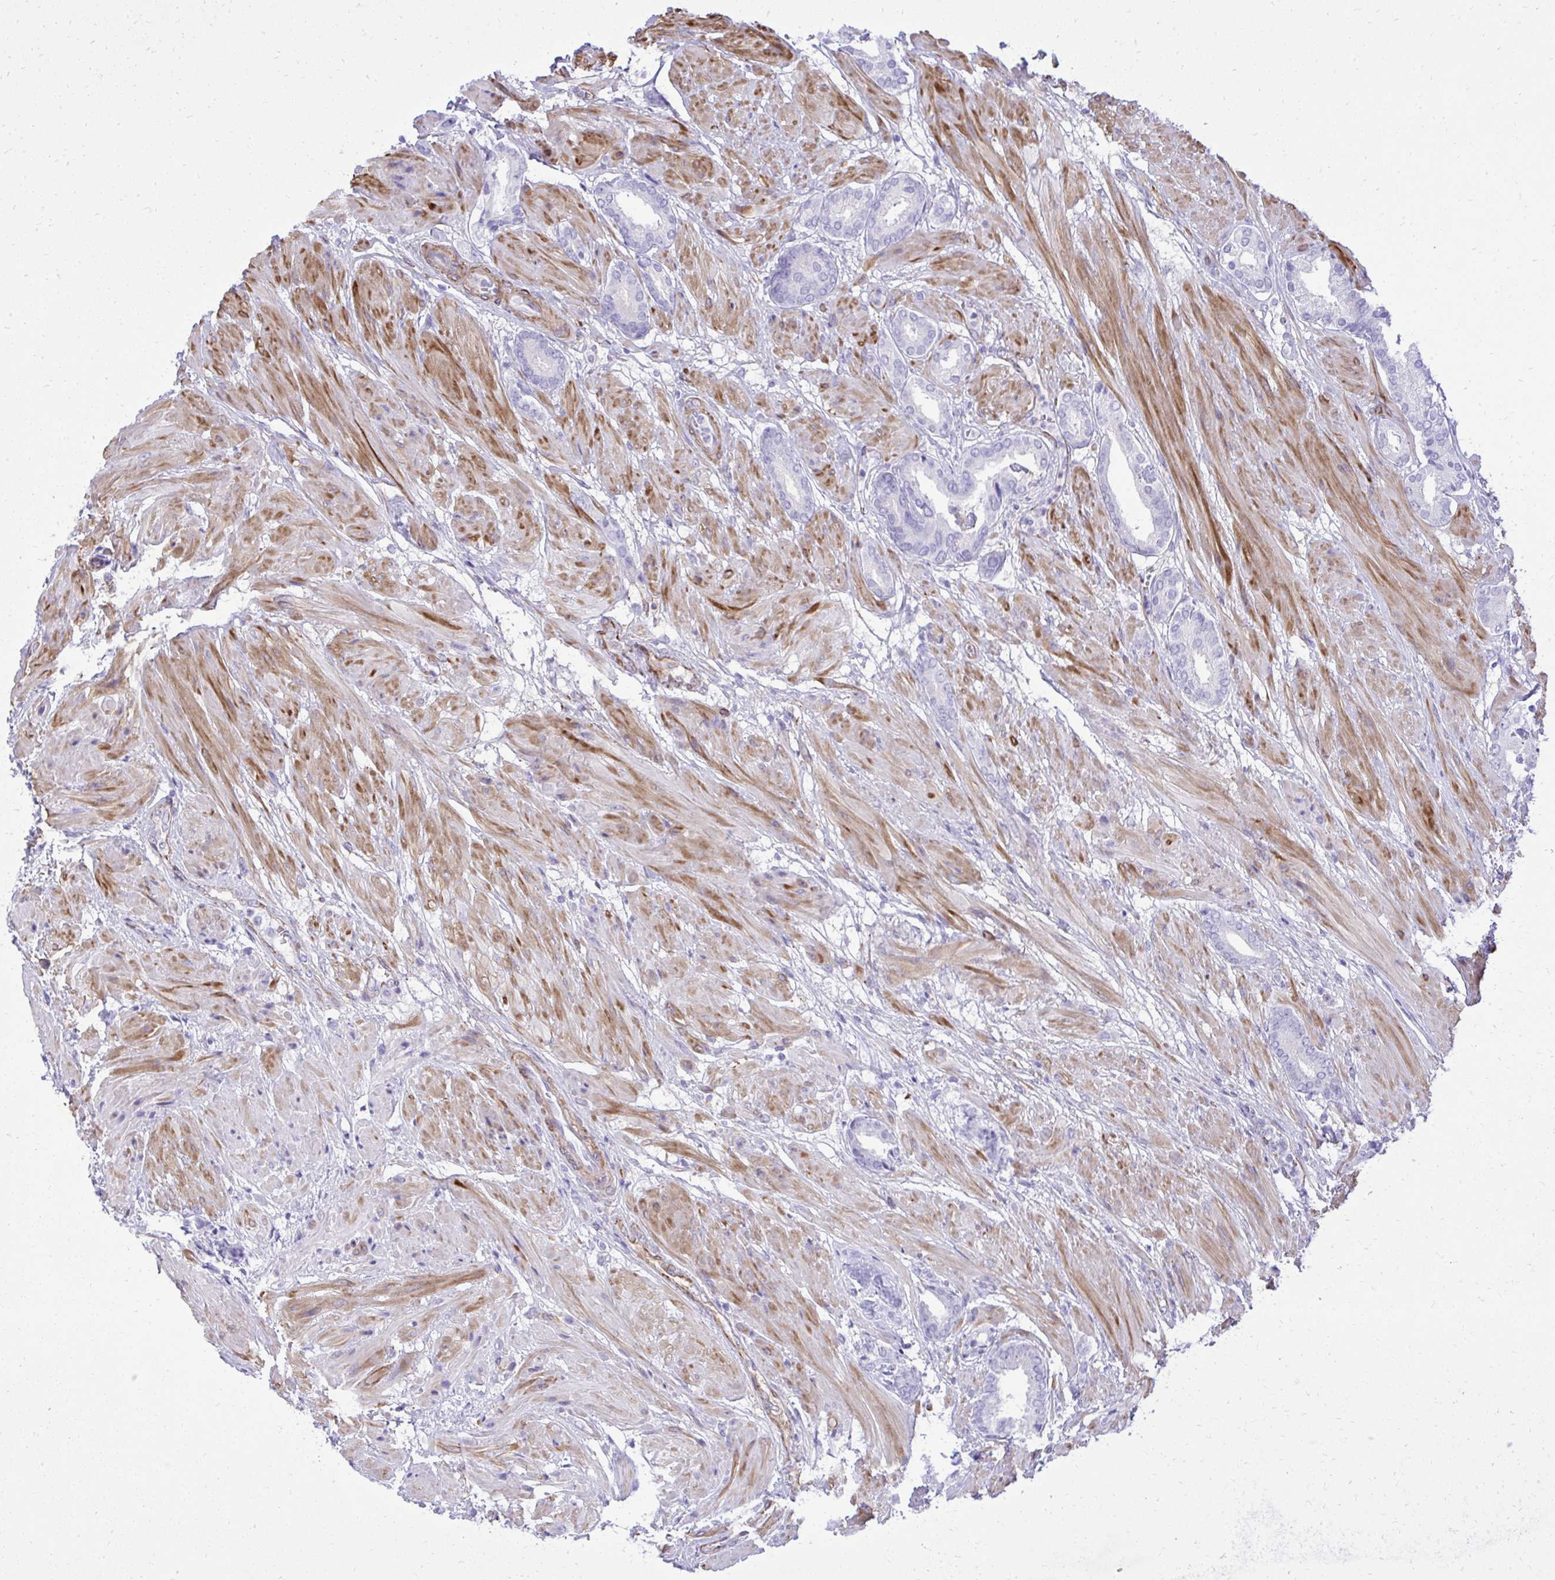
{"staining": {"intensity": "negative", "quantity": "none", "location": "none"}, "tissue": "prostate cancer", "cell_type": "Tumor cells", "image_type": "cancer", "snomed": [{"axis": "morphology", "description": "Adenocarcinoma, High grade"}, {"axis": "topography", "description": "Prostate"}], "caption": "High-grade adenocarcinoma (prostate) was stained to show a protein in brown. There is no significant staining in tumor cells.", "gene": "PITPNM3", "patient": {"sex": "male", "age": 56}}